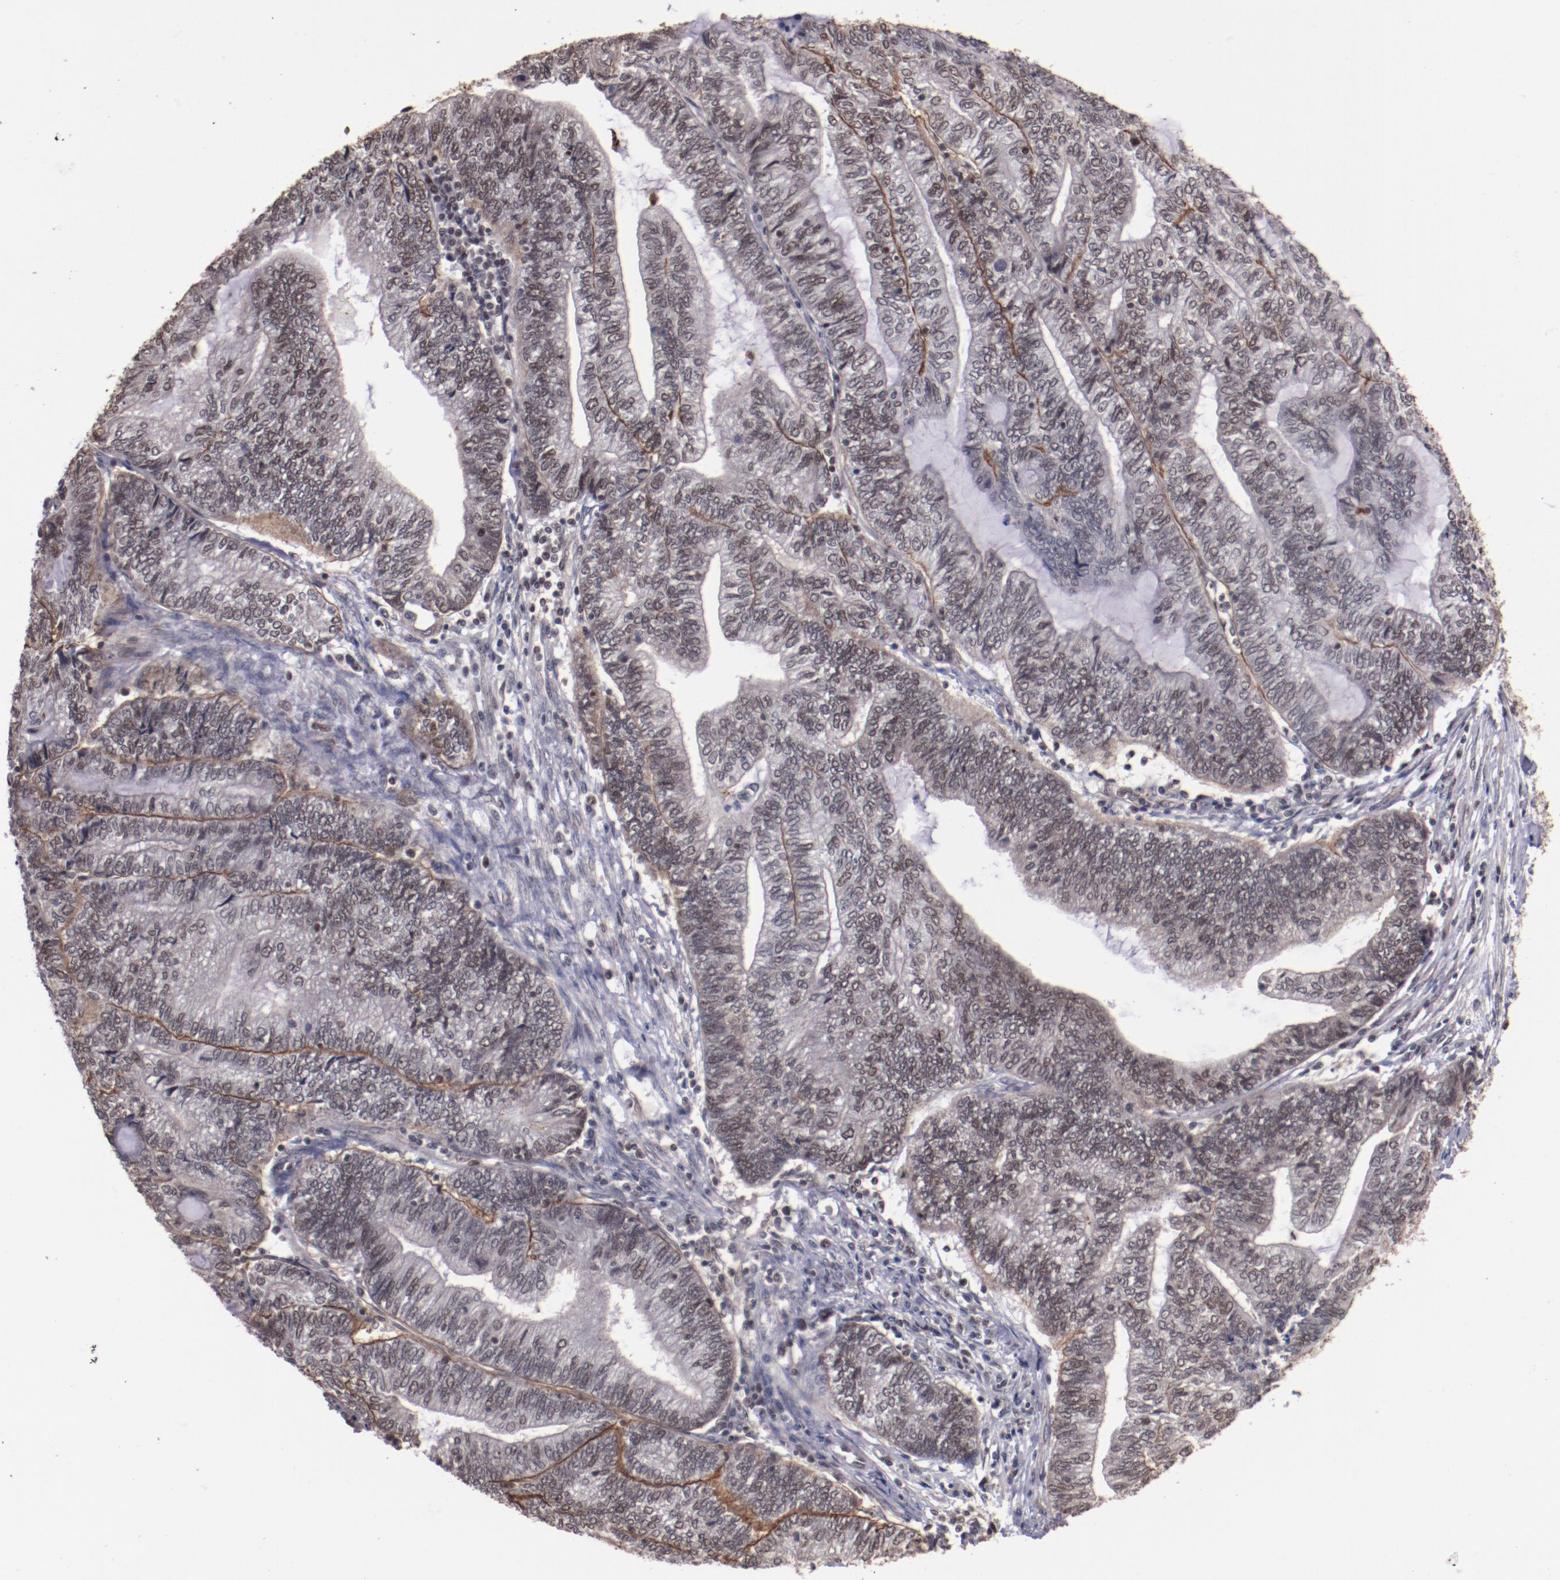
{"staining": {"intensity": "negative", "quantity": "none", "location": "none"}, "tissue": "endometrial cancer", "cell_type": "Tumor cells", "image_type": "cancer", "snomed": [{"axis": "morphology", "description": "Adenocarcinoma, NOS"}, {"axis": "topography", "description": "Uterus"}, {"axis": "topography", "description": "Endometrium"}], "caption": "This is a photomicrograph of immunohistochemistry (IHC) staining of endometrial cancer, which shows no staining in tumor cells.", "gene": "STAG2", "patient": {"sex": "female", "age": 70}}